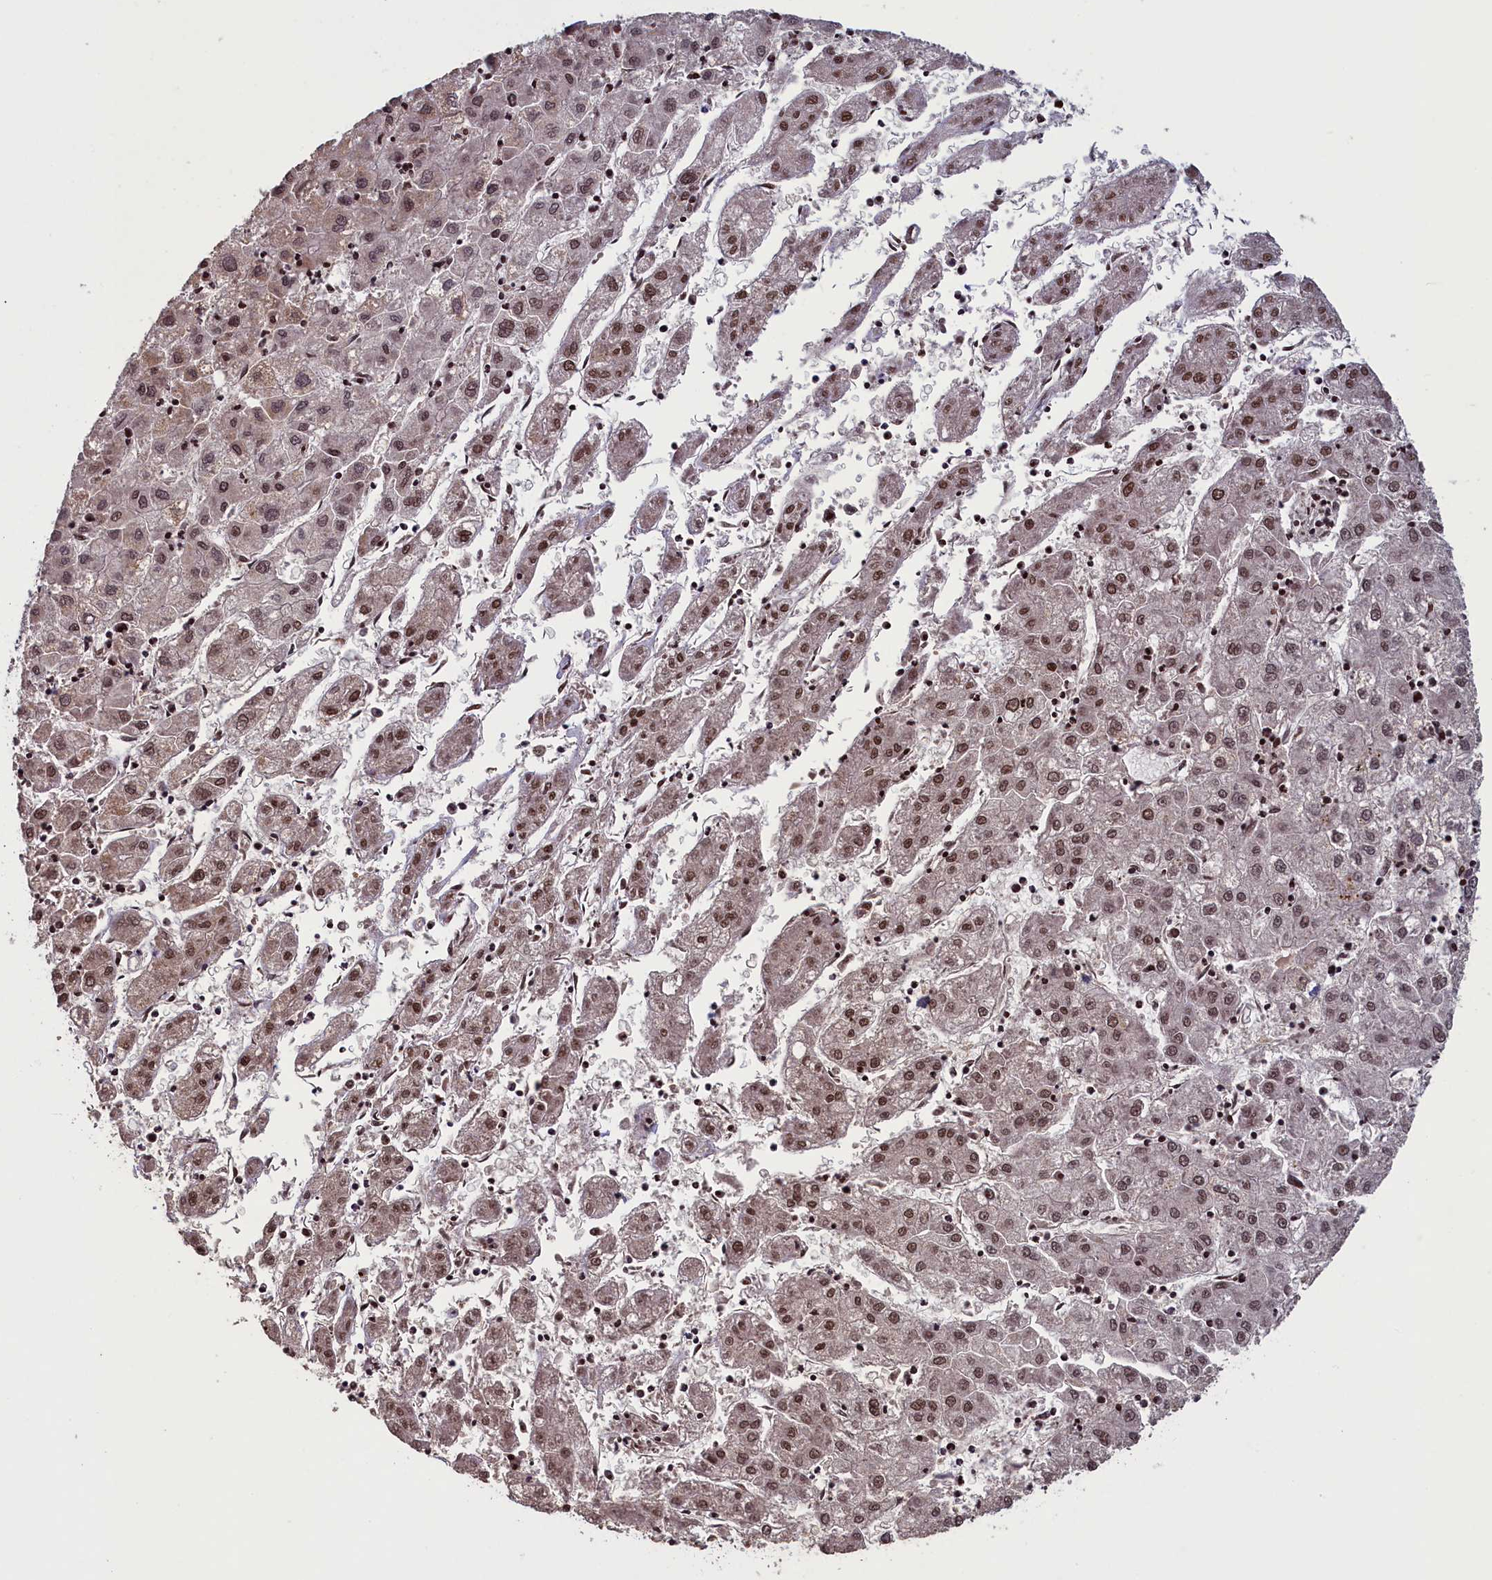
{"staining": {"intensity": "moderate", "quantity": ">75%", "location": "nuclear"}, "tissue": "liver cancer", "cell_type": "Tumor cells", "image_type": "cancer", "snomed": [{"axis": "morphology", "description": "Carcinoma, Hepatocellular, NOS"}, {"axis": "topography", "description": "Liver"}], "caption": "About >75% of tumor cells in human hepatocellular carcinoma (liver) demonstrate moderate nuclear protein positivity as visualized by brown immunohistochemical staining.", "gene": "NUBP1", "patient": {"sex": "male", "age": 72}}